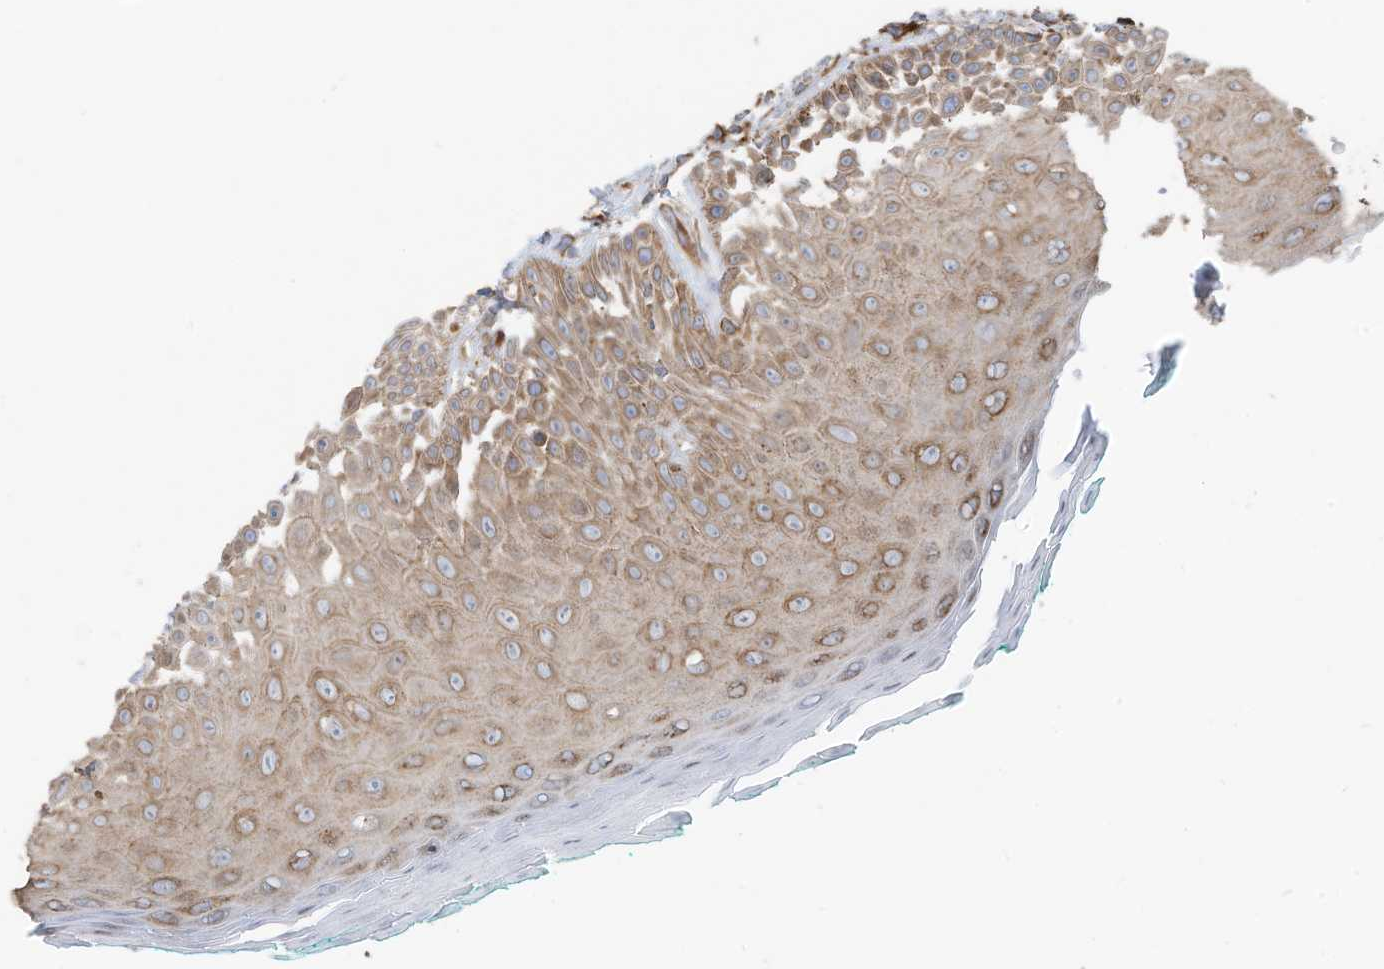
{"staining": {"intensity": "moderate", "quantity": ">75%", "location": "cytoplasmic/membranous"}, "tissue": "oral mucosa", "cell_type": "Squamous epithelial cells", "image_type": "normal", "snomed": [{"axis": "morphology", "description": "Normal tissue, NOS"}, {"axis": "topography", "description": "Oral tissue"}], "caption": "Oral mucosa was stained to show a protein in brown. There is medium levels of moderate cytoplasmic/membranous positivity in approximately >75% of squamous epithelial cells.", "gene": "ZNF354C", "patient": {"sex": "female", "age": 70}}